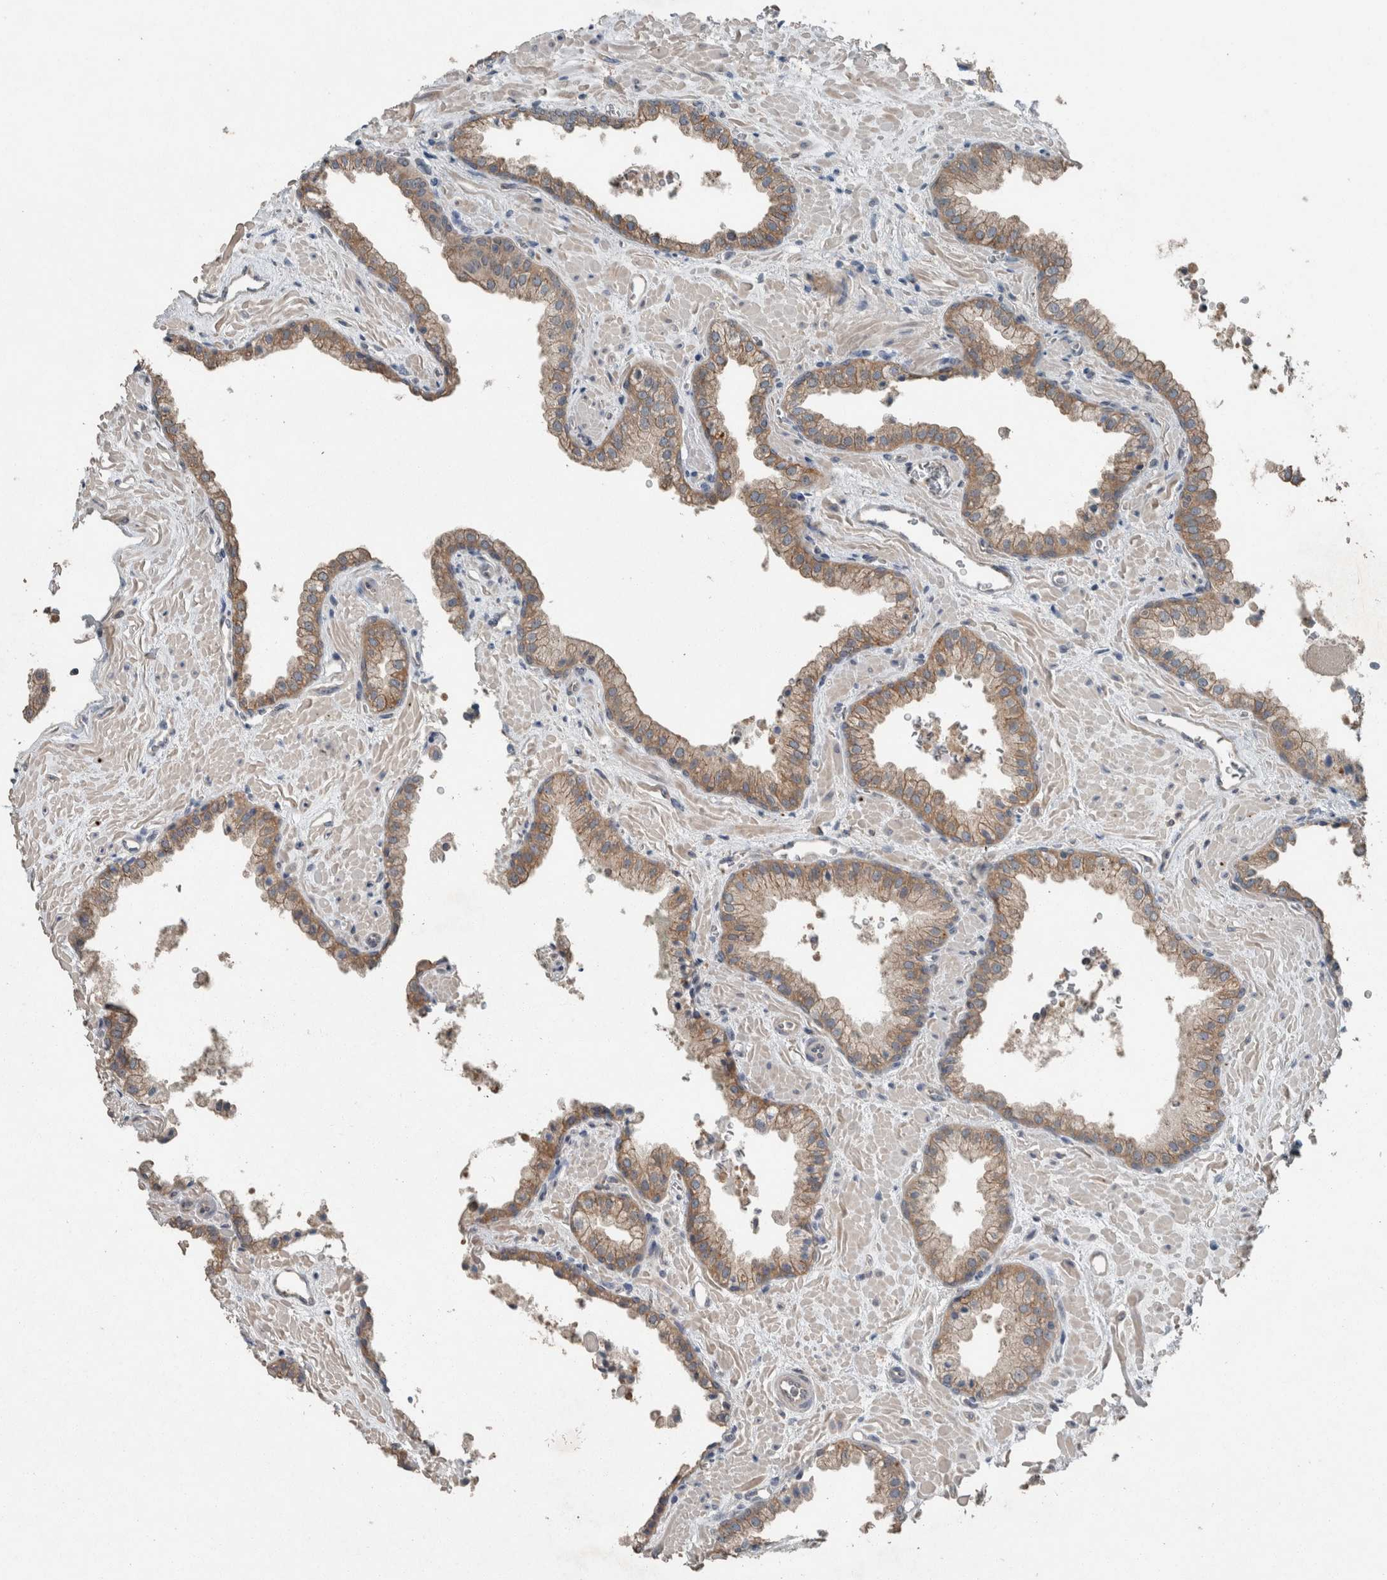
{"staining": {"intensity": "weak", "quantity": ">75%", "location": "cytoplasmic/membranous"}, "tissue": "prostate cancer", "cell_type": "Tumor cells", "image_type": "cancer", "snomed": [{"axis": "morphology", "description": "Adenocarcinoma, Low grade"}, {"axis": "topography", "description": "Prostate"}], "caption": "Immunohistochemistry (DAB) staining of human prostate adenocarcinoma (low-grade) displays weak cytoplasmic/membranous protein expression in about >75% of tumor cells. Nuclei are stained in blue.", "gene": "KNTC1", "patient": {"sex": "male", "age": 71}}